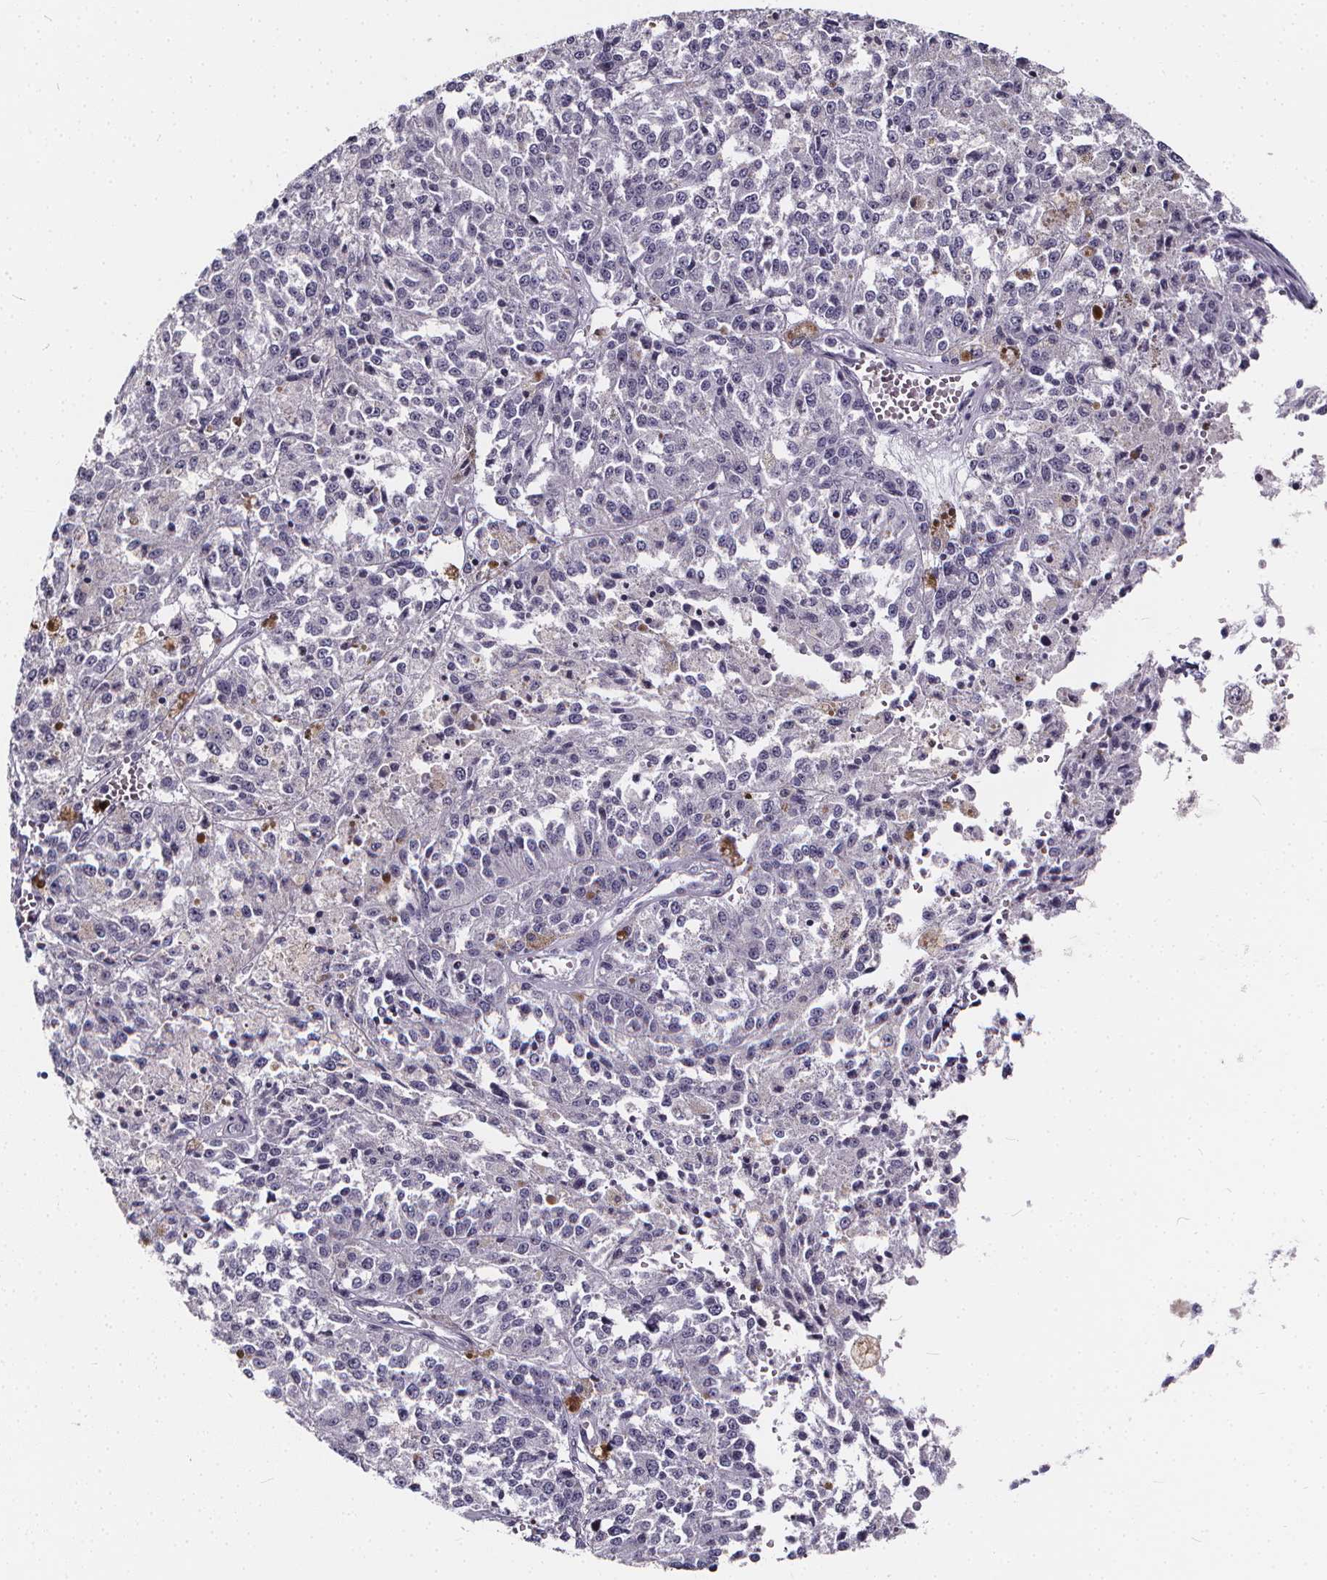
{"staining": {"intensity": "negative", "quantity": "none", "location": "none"}, "tissue": "melanoma", "cell_type": "Tumor cells", "image_type": "cancer", "snomed": [{"axis": "morphology", "description": "Malignant melanoma, Metastatic site"}, {"axis": "topography", "description": "Lymph node"}], "caption": "This is an immunohistochemistry (IHC) image of human melanoma. There is no expression in tumor cells.", "gene": "SPEF2", "patient": {"sex": "female", "age": 64}}